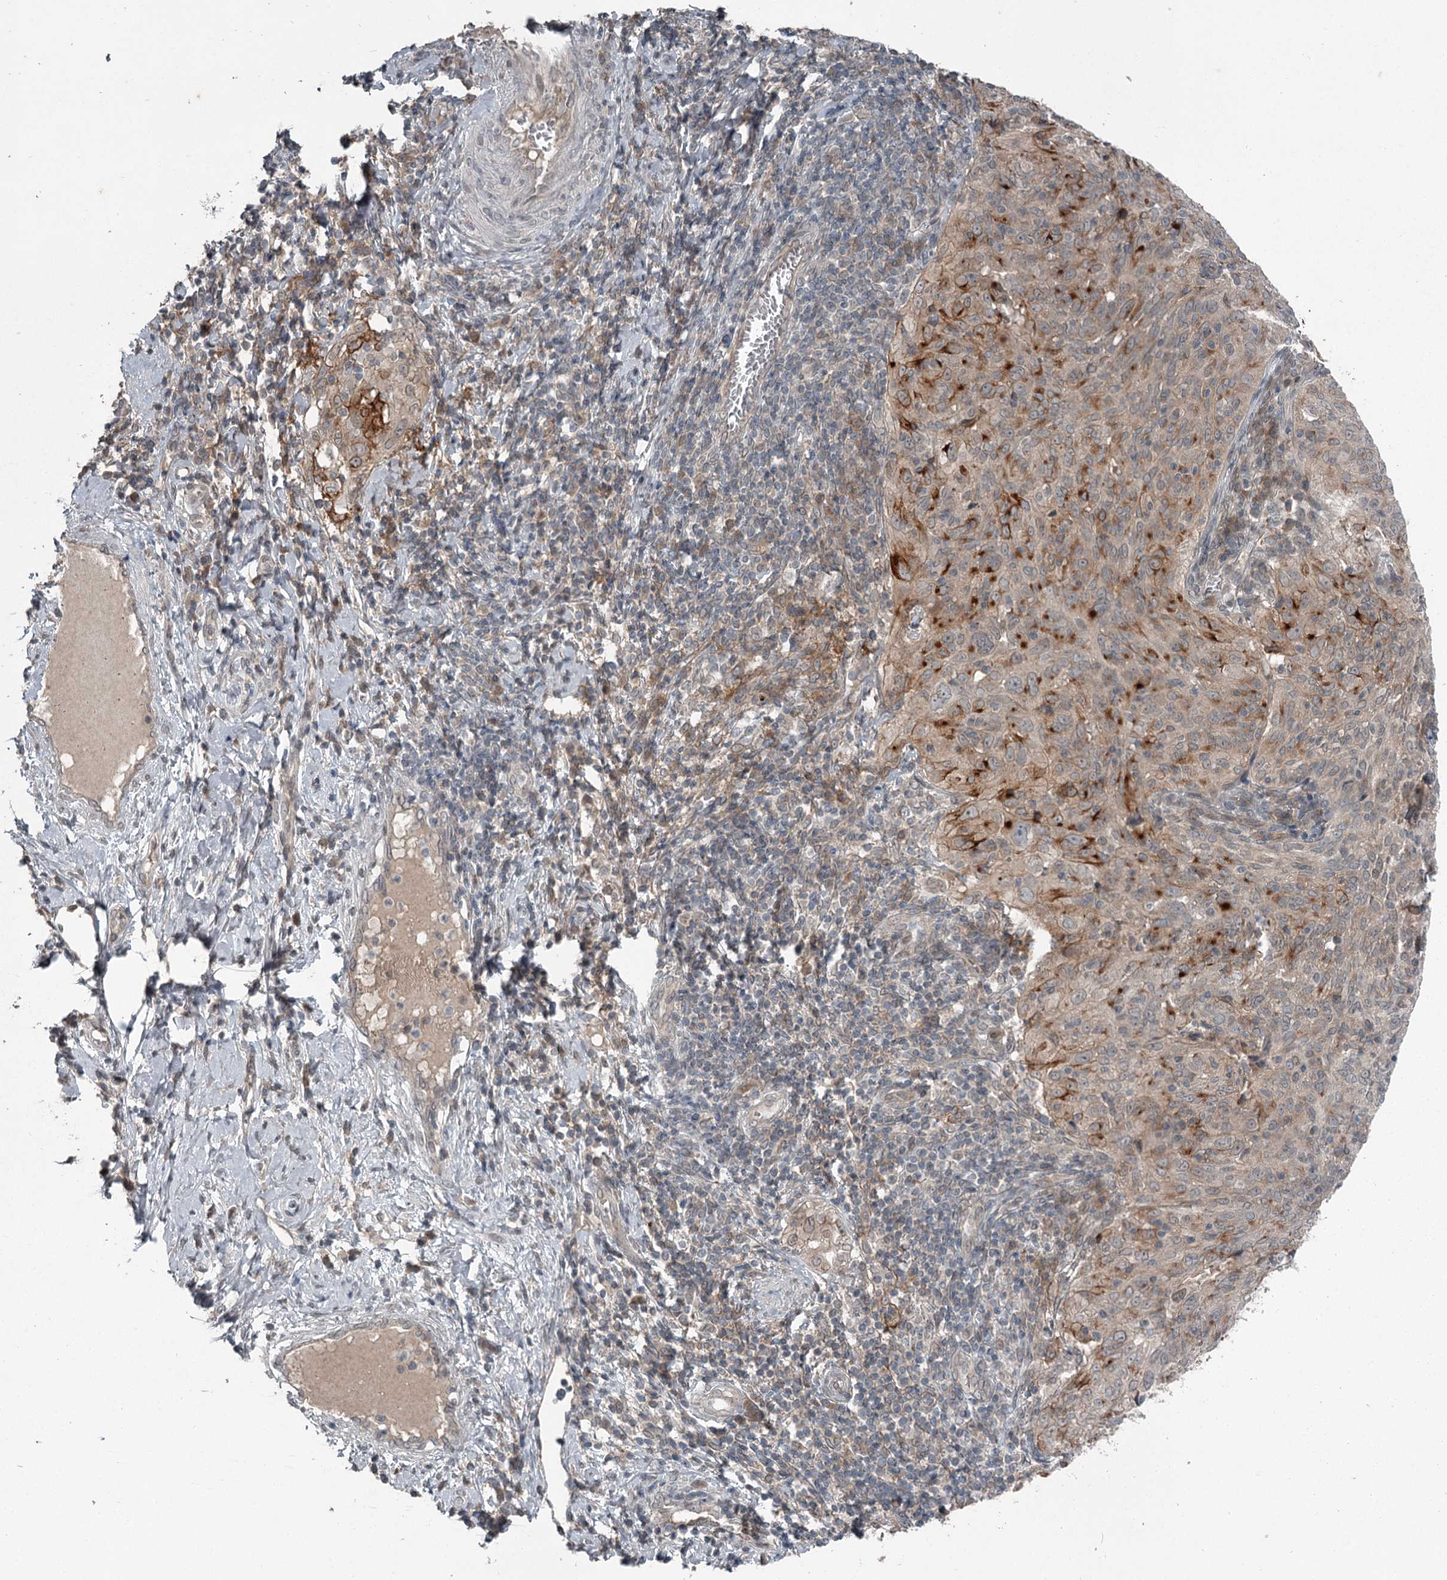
{"staining": {"intensity": "strong", "quantity": "<25%", "location": "cytoplasmic/membranous"}, "tissue": "cervical cancer", "cell_type": "Tumor cells", "image_type": "cancer", "snomed": [{"axis": "morphology", "description": "Squamous cell carcinoma, NOS"}, {"axis": "topography", "description": "Cervix"}], "caption": "Protein analysis of cervical cancer (squamous cell carcinoma) tissue shows strong cytoplasmic/membranous staining in approximately <25% of tumor cells.", "gene": "SLC39A8", "patient": {"sex": "female", "age": 31}}